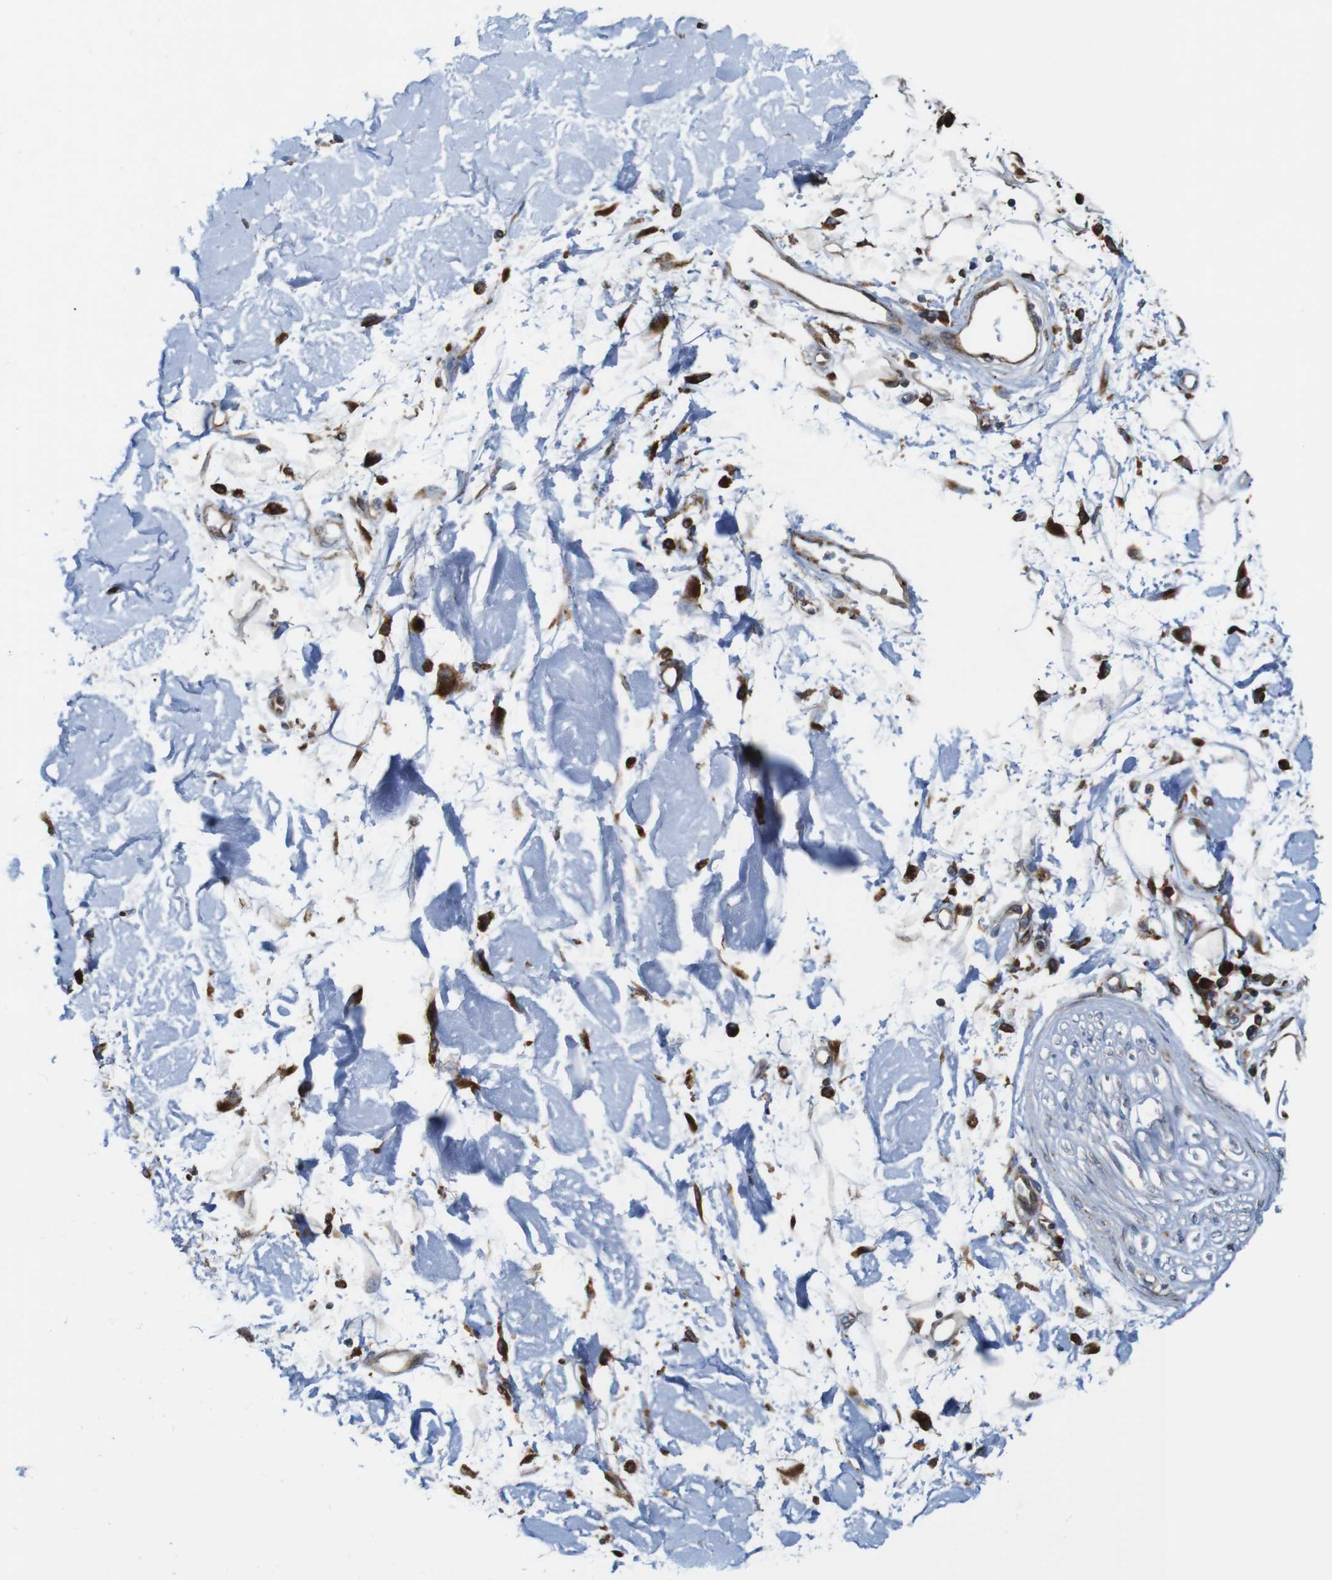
{"staining": {"intensity": "moderate", "quantity": ">75%", "location": "cytoplasmic/membranous"}, "tissue": "adipose tissue", "cell_type": "Adipocytes", "image_type": "normal", "snomed": [{"axis": "morphology", "description": "Squamous cell carcinoma, NOS"}, {"axis": "topography", "description": "Skin"}], "caption": "Immunohistochemistry (IHC) (DAB) staining of normal adipose tissue reveals moderate cytoplasmic/membranous protein staining in about >75% of adipocytes. (brown staining indicates protein expression, while blue staining denotes nuclei).", "gene": "UGGT1", "patient": {"sex": "male", "age": 83}}